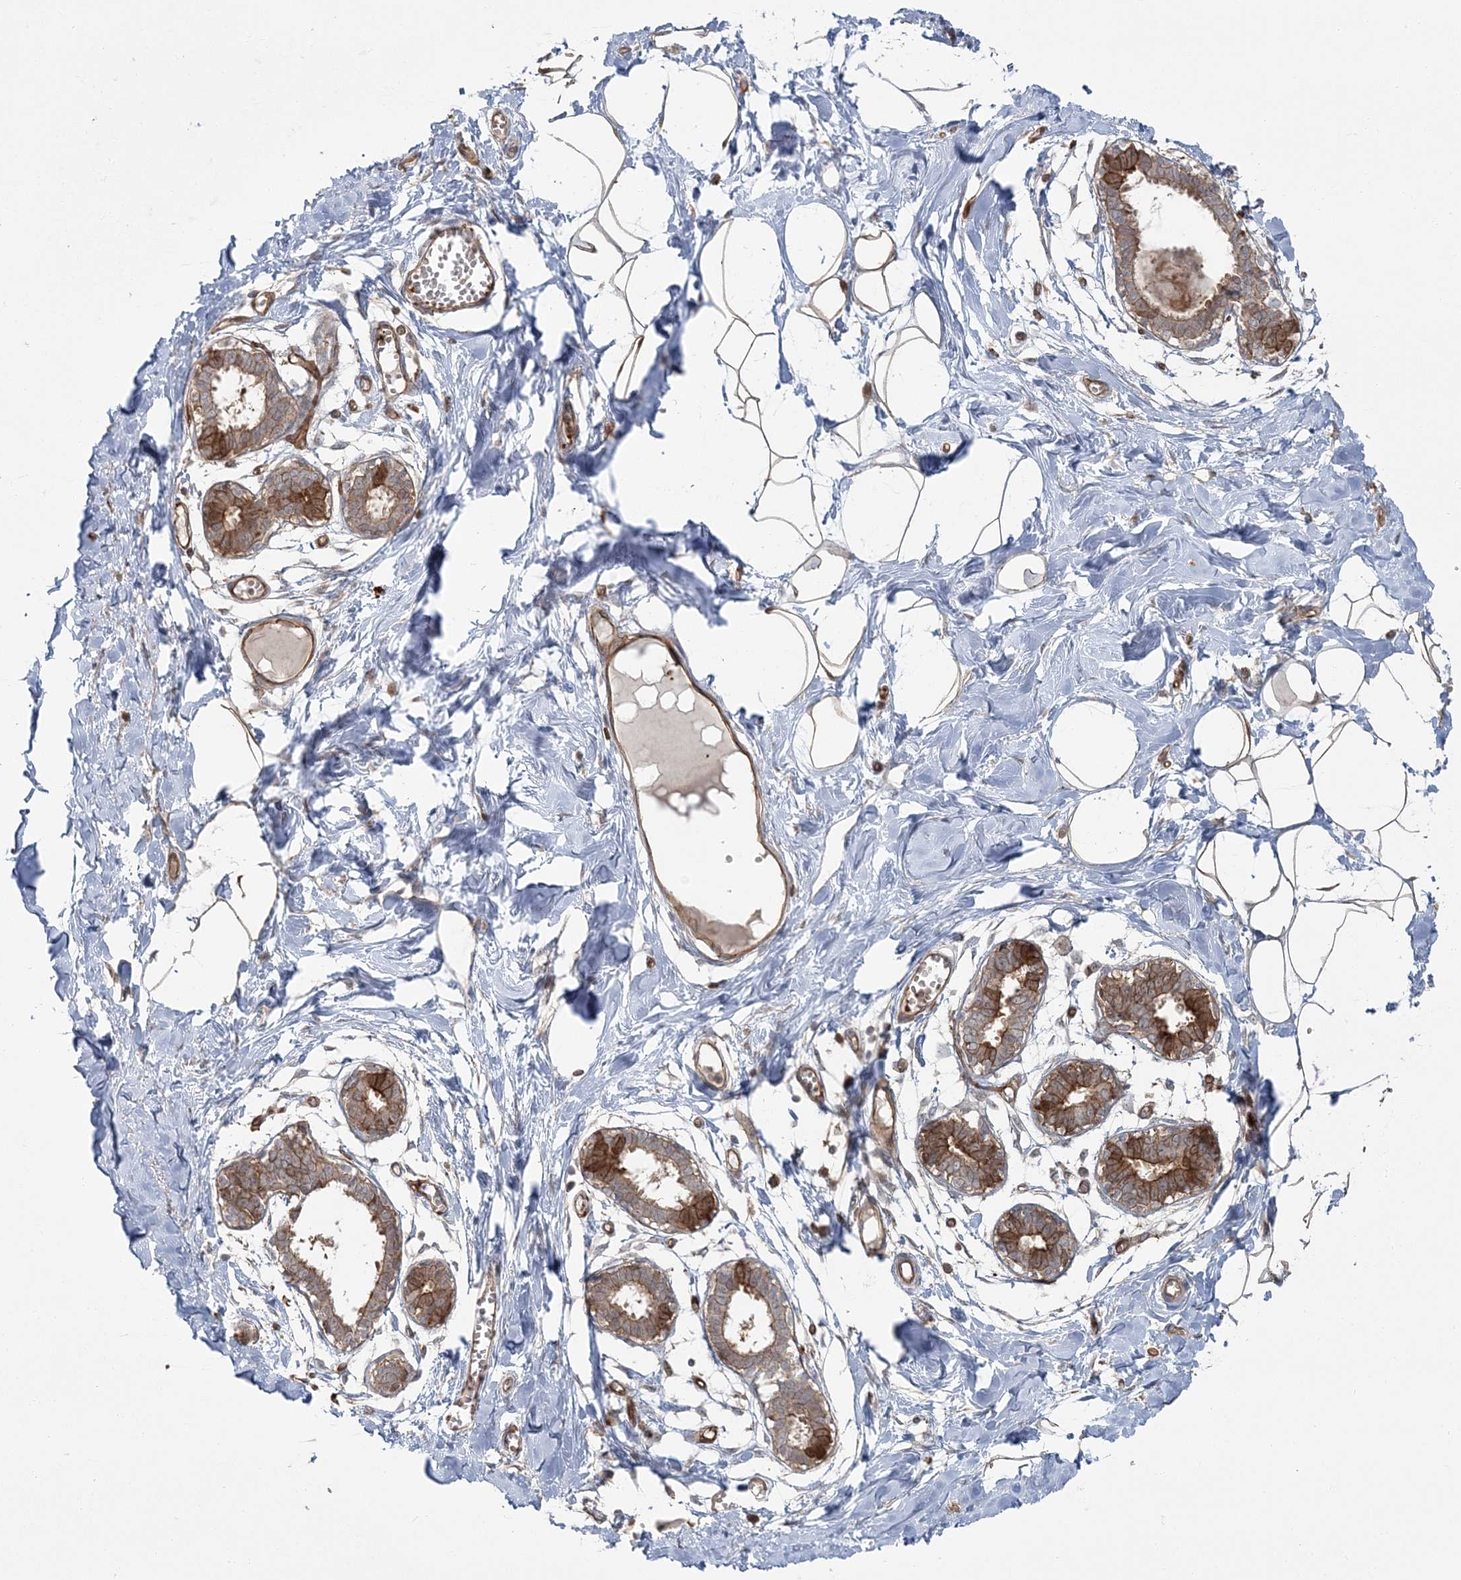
{"staining": {"intensity": "weak", "quantity": "25%-75%", "location": "cytoplasmic/membranous"}, "tissue": "breast", "cell_type": "Adipocytes", "image_type": "normal", "snomed": [{"axis": "morphology", "description": "Normal tissue, NOS"}, {"axis": "topography", "description": "Breast"}], "caption": "Immunohistochemistry (DAB (3,3'-diaminobenzidine)) staining of benign human breast exhibits weak cytoplasmic/membranous protein positivity in about 25%-75% of adipocytes. (Stains: DAB in brown, nuclei in blue, Microscopy: brightfield microscopy at high magnification).", "gene": "RGCC", "patient": {"sex": "female", "age": 27}}